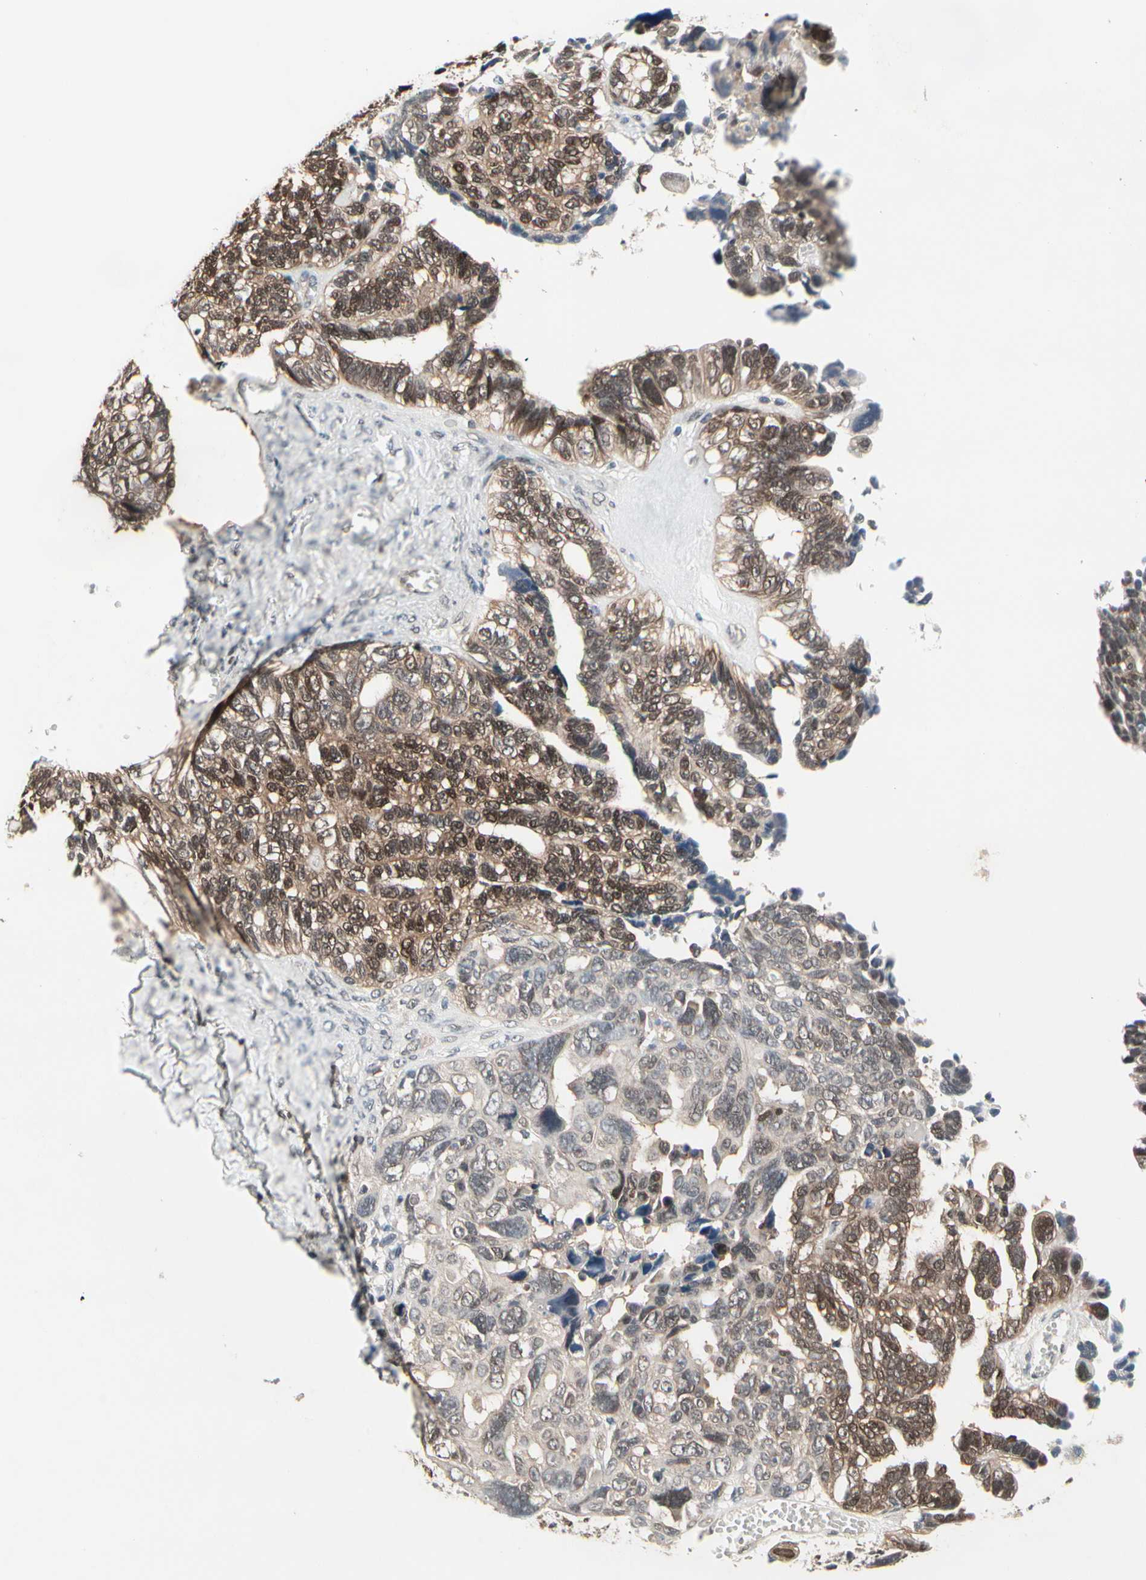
{"staining": {"intensity": "moderate", "quantity": ">75%", "location": "cytoplasmic/membranous,nuclear"}, "tissue": "ovarian cancer", "cell_type": "Tumor cells", "image_type": "cancer", "snomed": [{"axis": "morphology", "description": "Cystadenocarcinoma, serous, NOS"}, {"axis": "topography", "description": "Ovary"}], "caption": "High-magnification brightfield microscopy of serous cystadenocarcinoma (ovarian) stained with DAB (3,3'-diaminobenzidine) (brown) and counterstained with hematoxylin (blue). tumor cells exhibit moderate cytoplasmic/membranous and nuclear staining is present in about>75% of cells. (DAB IHC, brown staining for protein, blue staining for nuclei).", "gene": "PRDX6", "patient": {"sex": "female", "age": 79}}